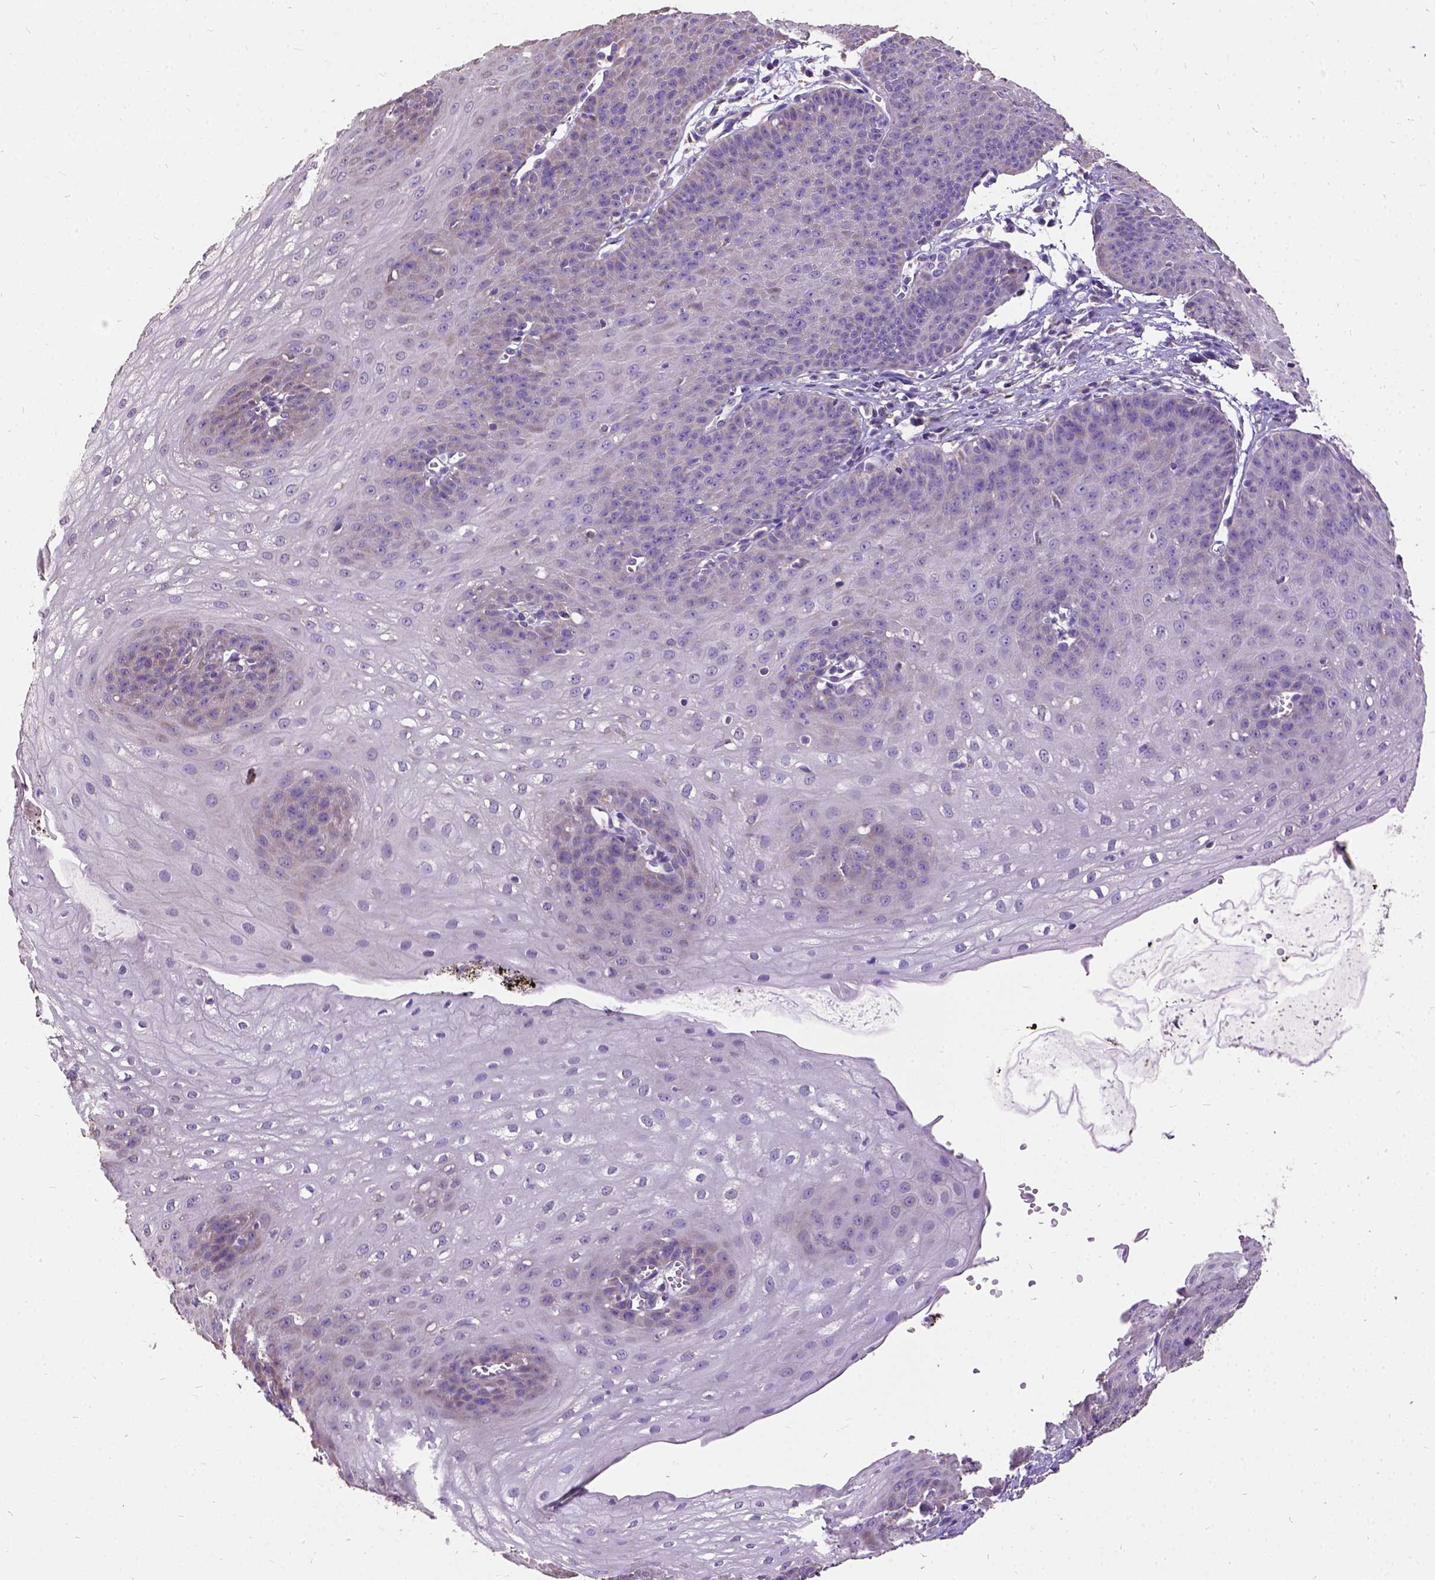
{"staining": {"intensity": "moderate", "quantity": "<25%", "location": "cytoplasmic/membranous"}, "tissue": "esophagus", "cell_type": "Squamous epithelial cells", "image_type": "normal", "snomed": [{"axis": "morphology", "description": "Normal tissue, NOS"}, {"axis": "topography", "description": "Esophagus"}], "caption": "A brown stain shows moderate cytoplasmic/membranous expression of a protein in squamous epithelial cells of unremarkable esophagus.", "gene": "DQX1", "patient": {"sex": "male", "age": 71}}